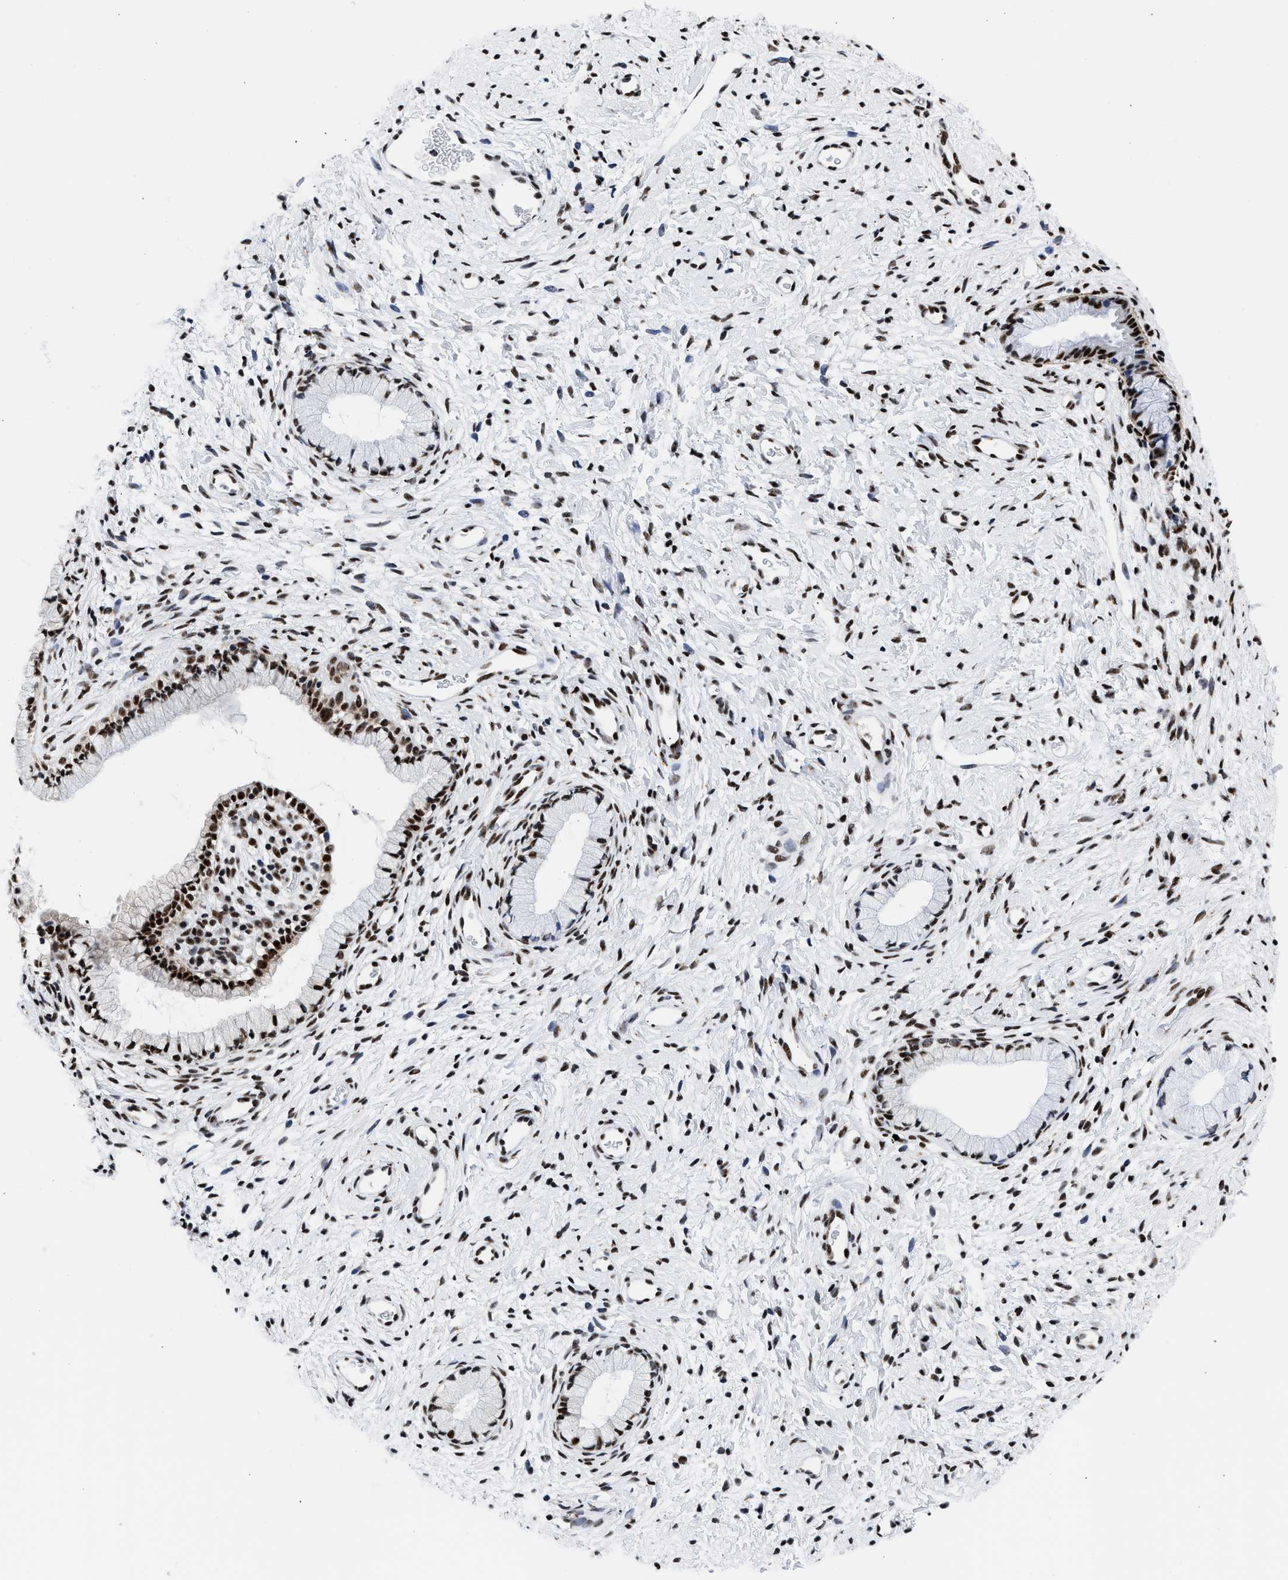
{"staining": {"intensity": "strong", "quantity": ">75%", "location": "nuclear"}, "tissue": "cervix", "cell_type": "Glandular cells", "image_type": "normal", "snomed": [{"axis": "morphology", "description": "Normal tissue, NOS"}, {"axis": "topography", "description": "Cervix"}], "caption": "A brown stain labels strong nuclear expression of a protein in glandular cells of normal human cervix.", "gene": "RBM8A", "patient": {"sex": "female", "age": 72}}